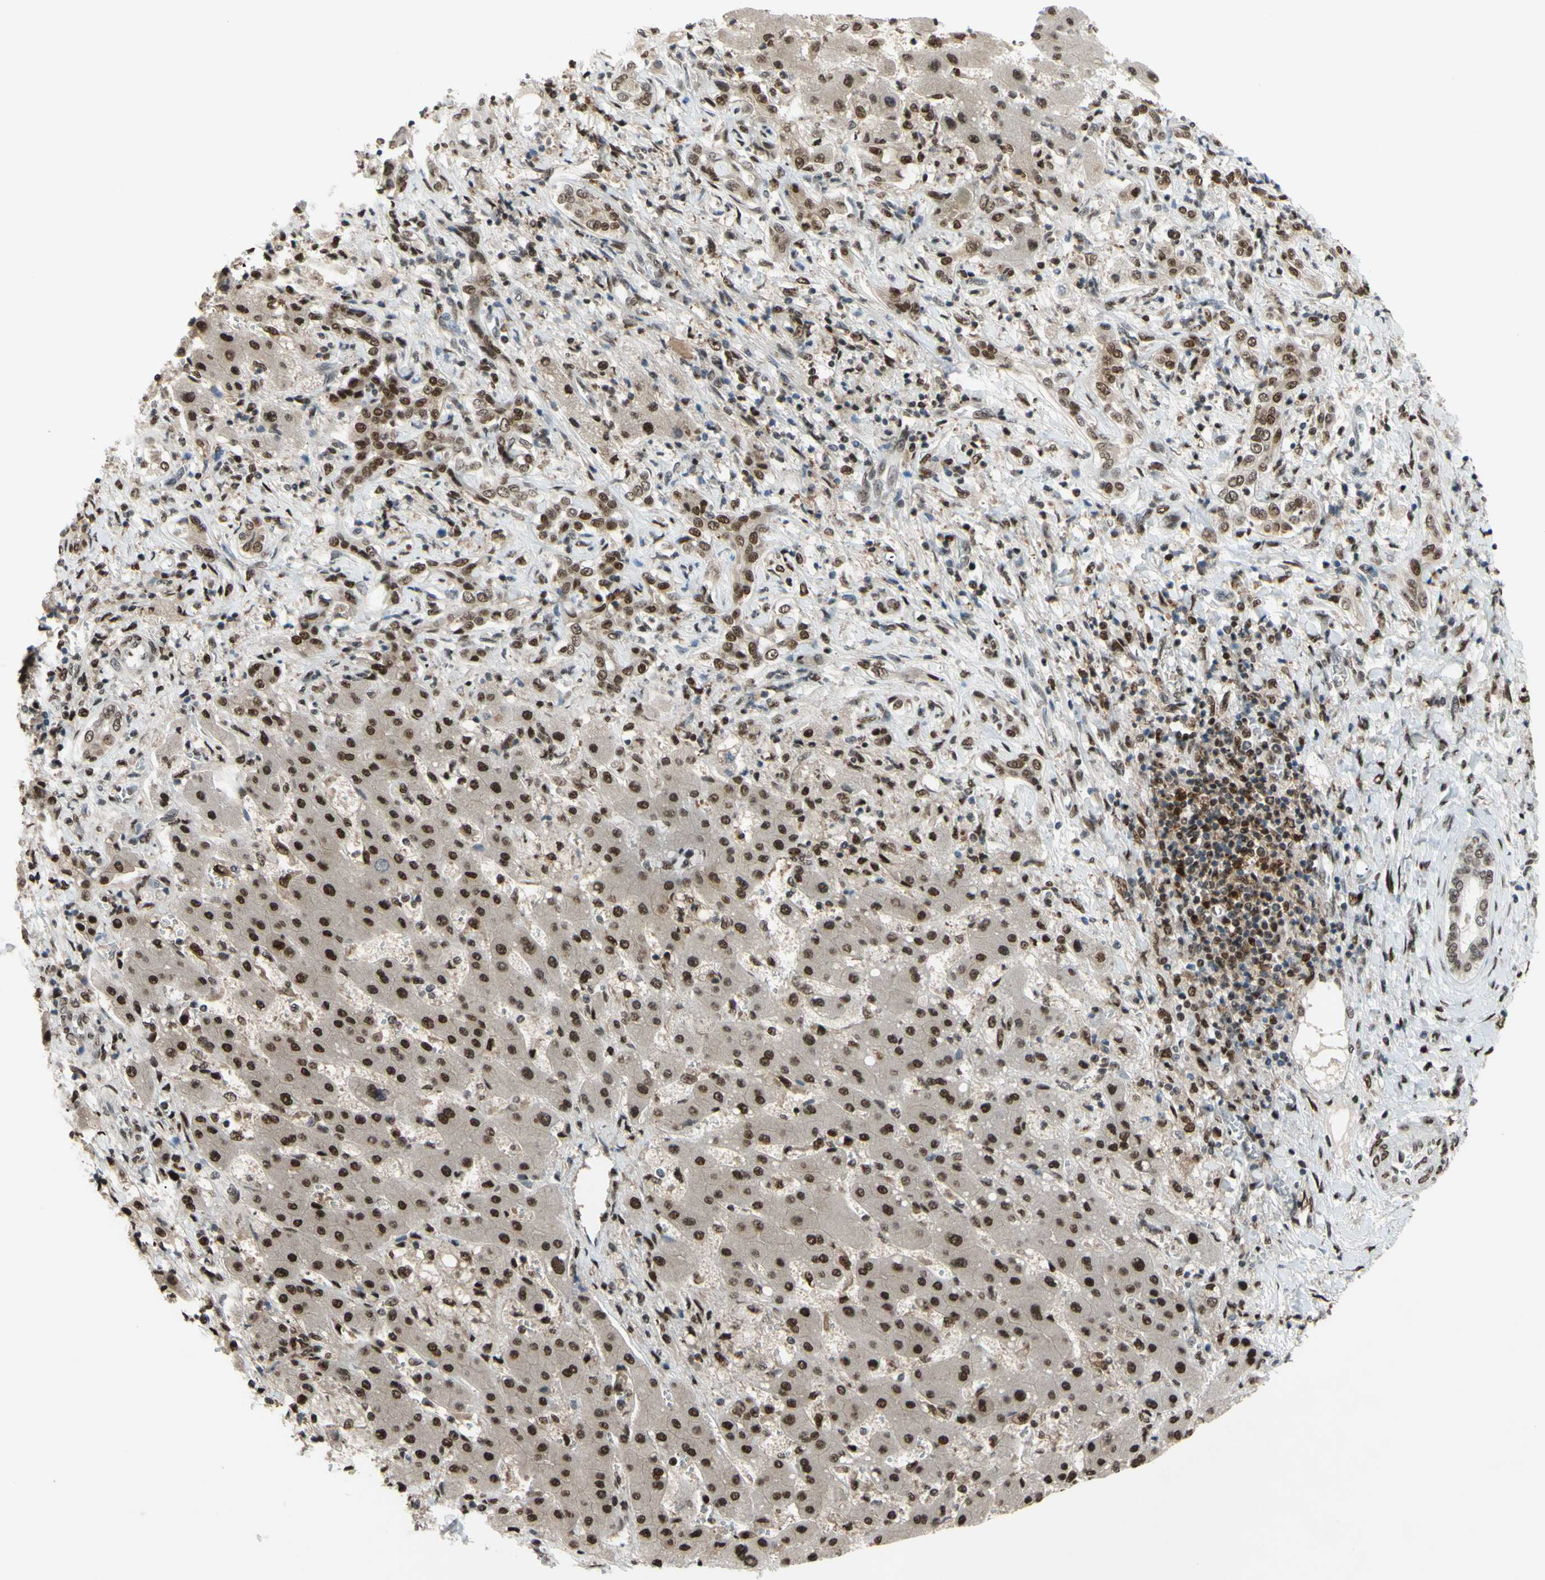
{"staining": {"intensity": "strong", "quantity": "25%-75%", "location": "cytoplasmic/membranous,nuclear"}, "tissue": "liver cancer", "cell_type": "Tumor cells", "image_type": "cancer", "snomed": [{"axis": "morphology", "description": "Cholangiocarcinoma"}, {"axis": "topography", "description": "Liver"}], "caption": "Protein staining of liver cholangiocarcinoma tissue shows strong cytoplasmic/membranous and nuclear expression in approximately 25%-75% of tumor cells.", "gene": "FKBP5", "patient": {"sex": "male", "age": 50}}